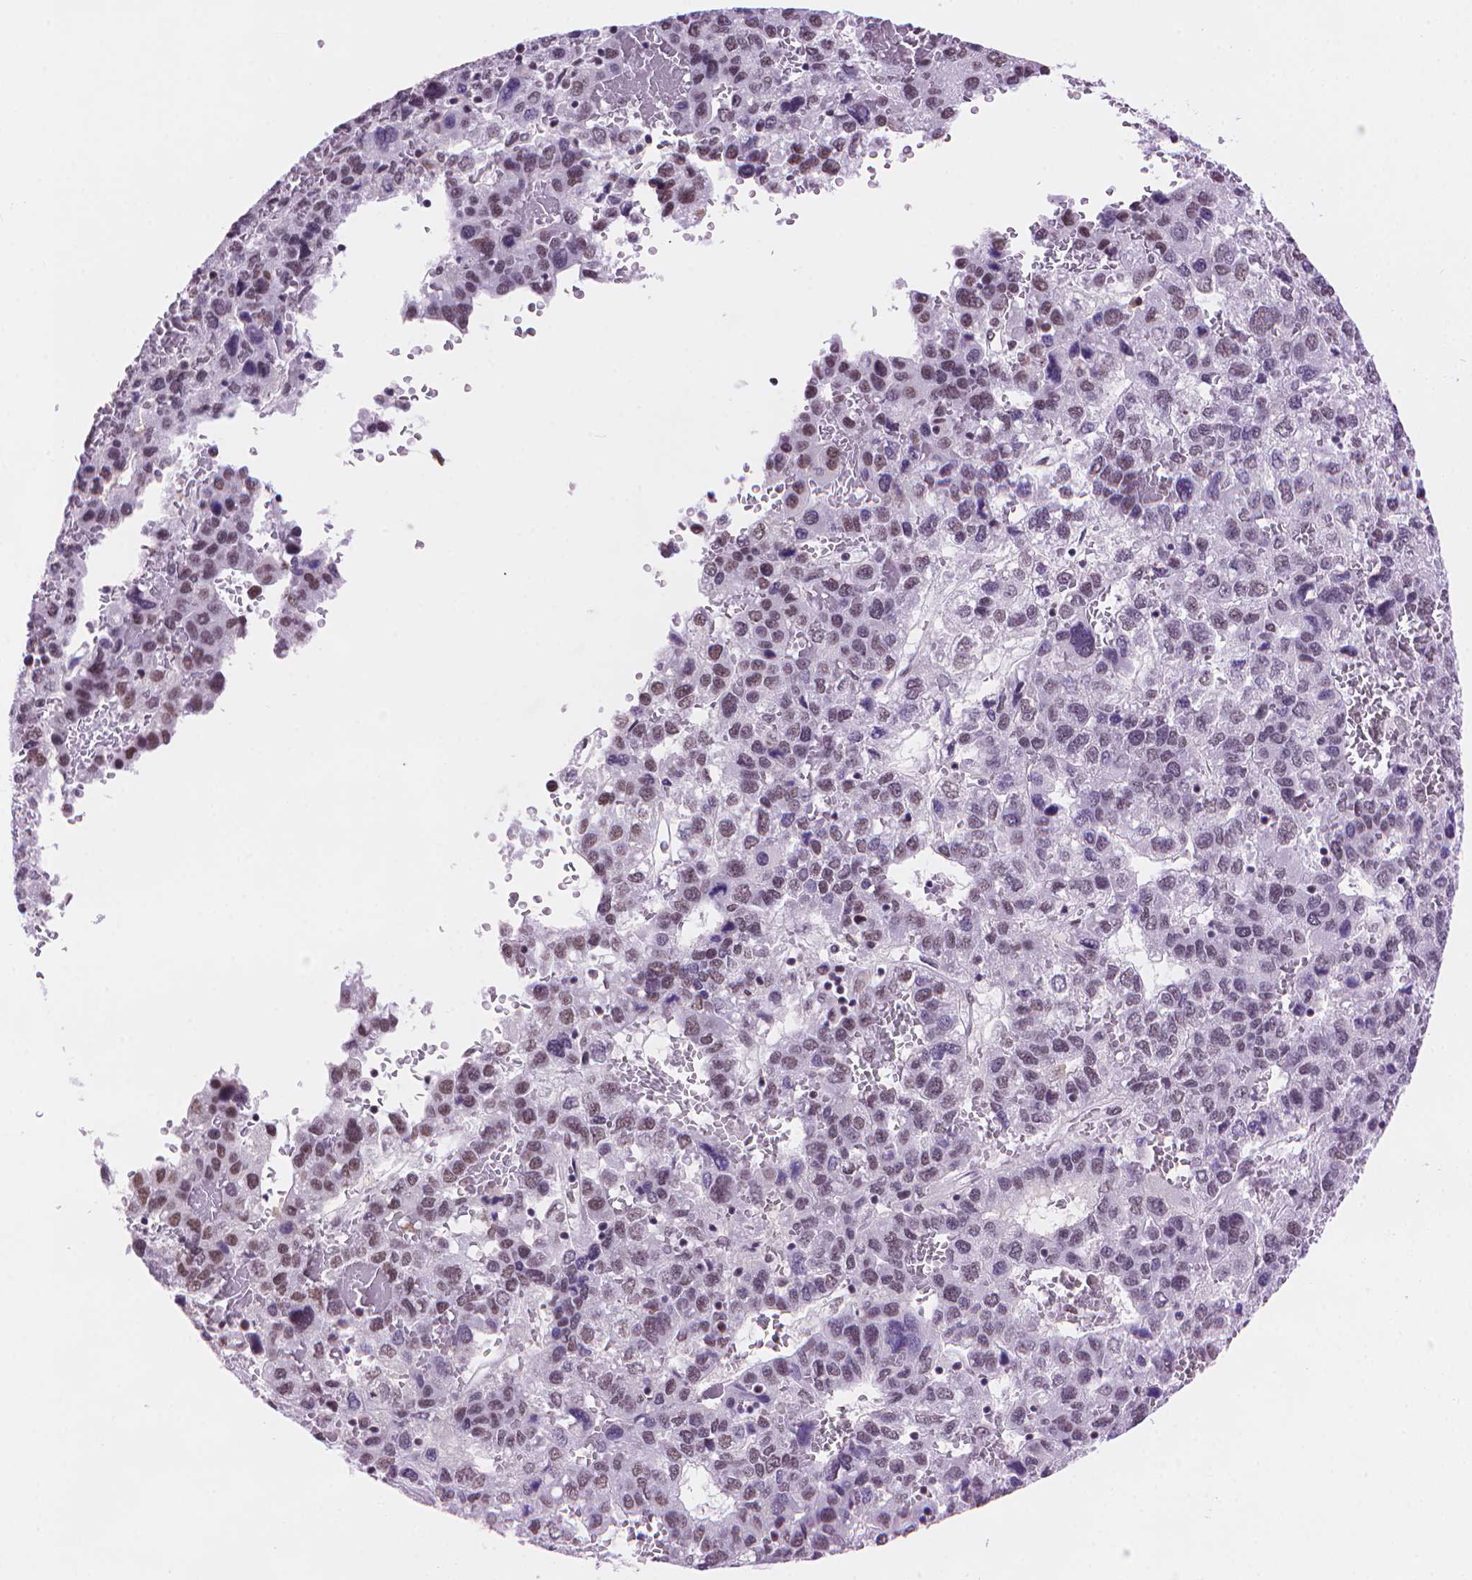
{"staining": {"intensity": "weak", "quantity": "<25%", "location": "nuclear"}, "tissue": "liver cancer", "cell_type": "Tumor cells", "image_type": "cancer", "snomed": [{"axis": "morphology", "description": "Carcinoma, Hepatocellular, NOS"}, {"axis": "topography", "description": "Liver"}], "caption": "This is an IHC photomicrograph of liver cancer. There is no staining in tumor cells.", "gene": "RPA4", "patient": {"sex": "male", "age": 69}}